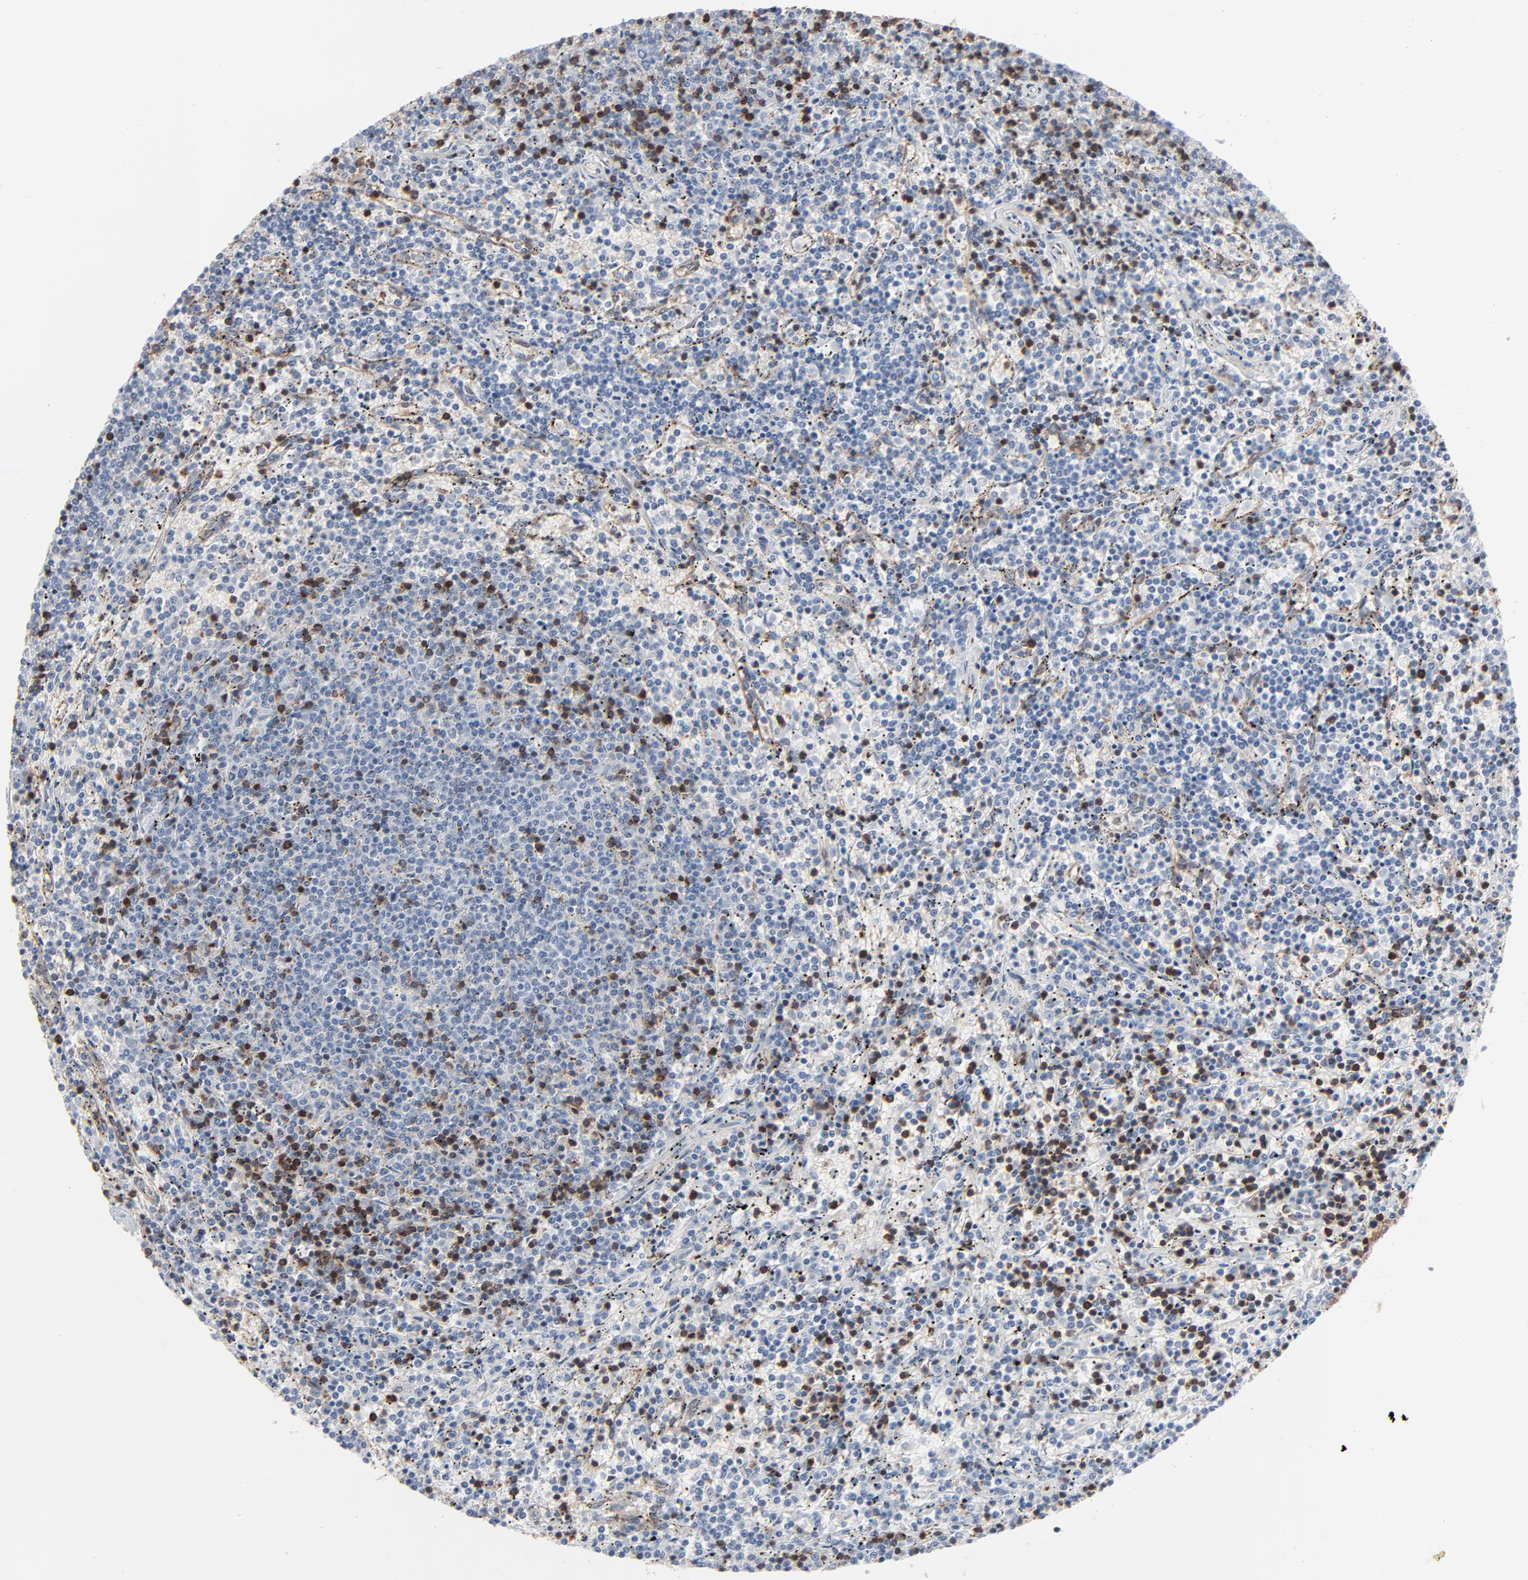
{"staining": {"intensity": "moderate", "quantity": "<25%", "location": "nuclear"}, "tissue": "lymphoma", "cell_type": "Tumor cells", "image_type": "cancer", "snomed": [{"axis": "morphology", "description": "Malignant lymphoma, non-Hodgkin's type, Low grade"}, {"axis": "topography", "description": "Spleen"}], "caption": "Immunohistochemical staining of low-grade malignant lymphoma, non-Hodgkin's type reveals moderate nuclear protein expression in approximately <25% of tumor cells.", "gene": "OPTN", "patient": {"sex": "female", "age": 50}}